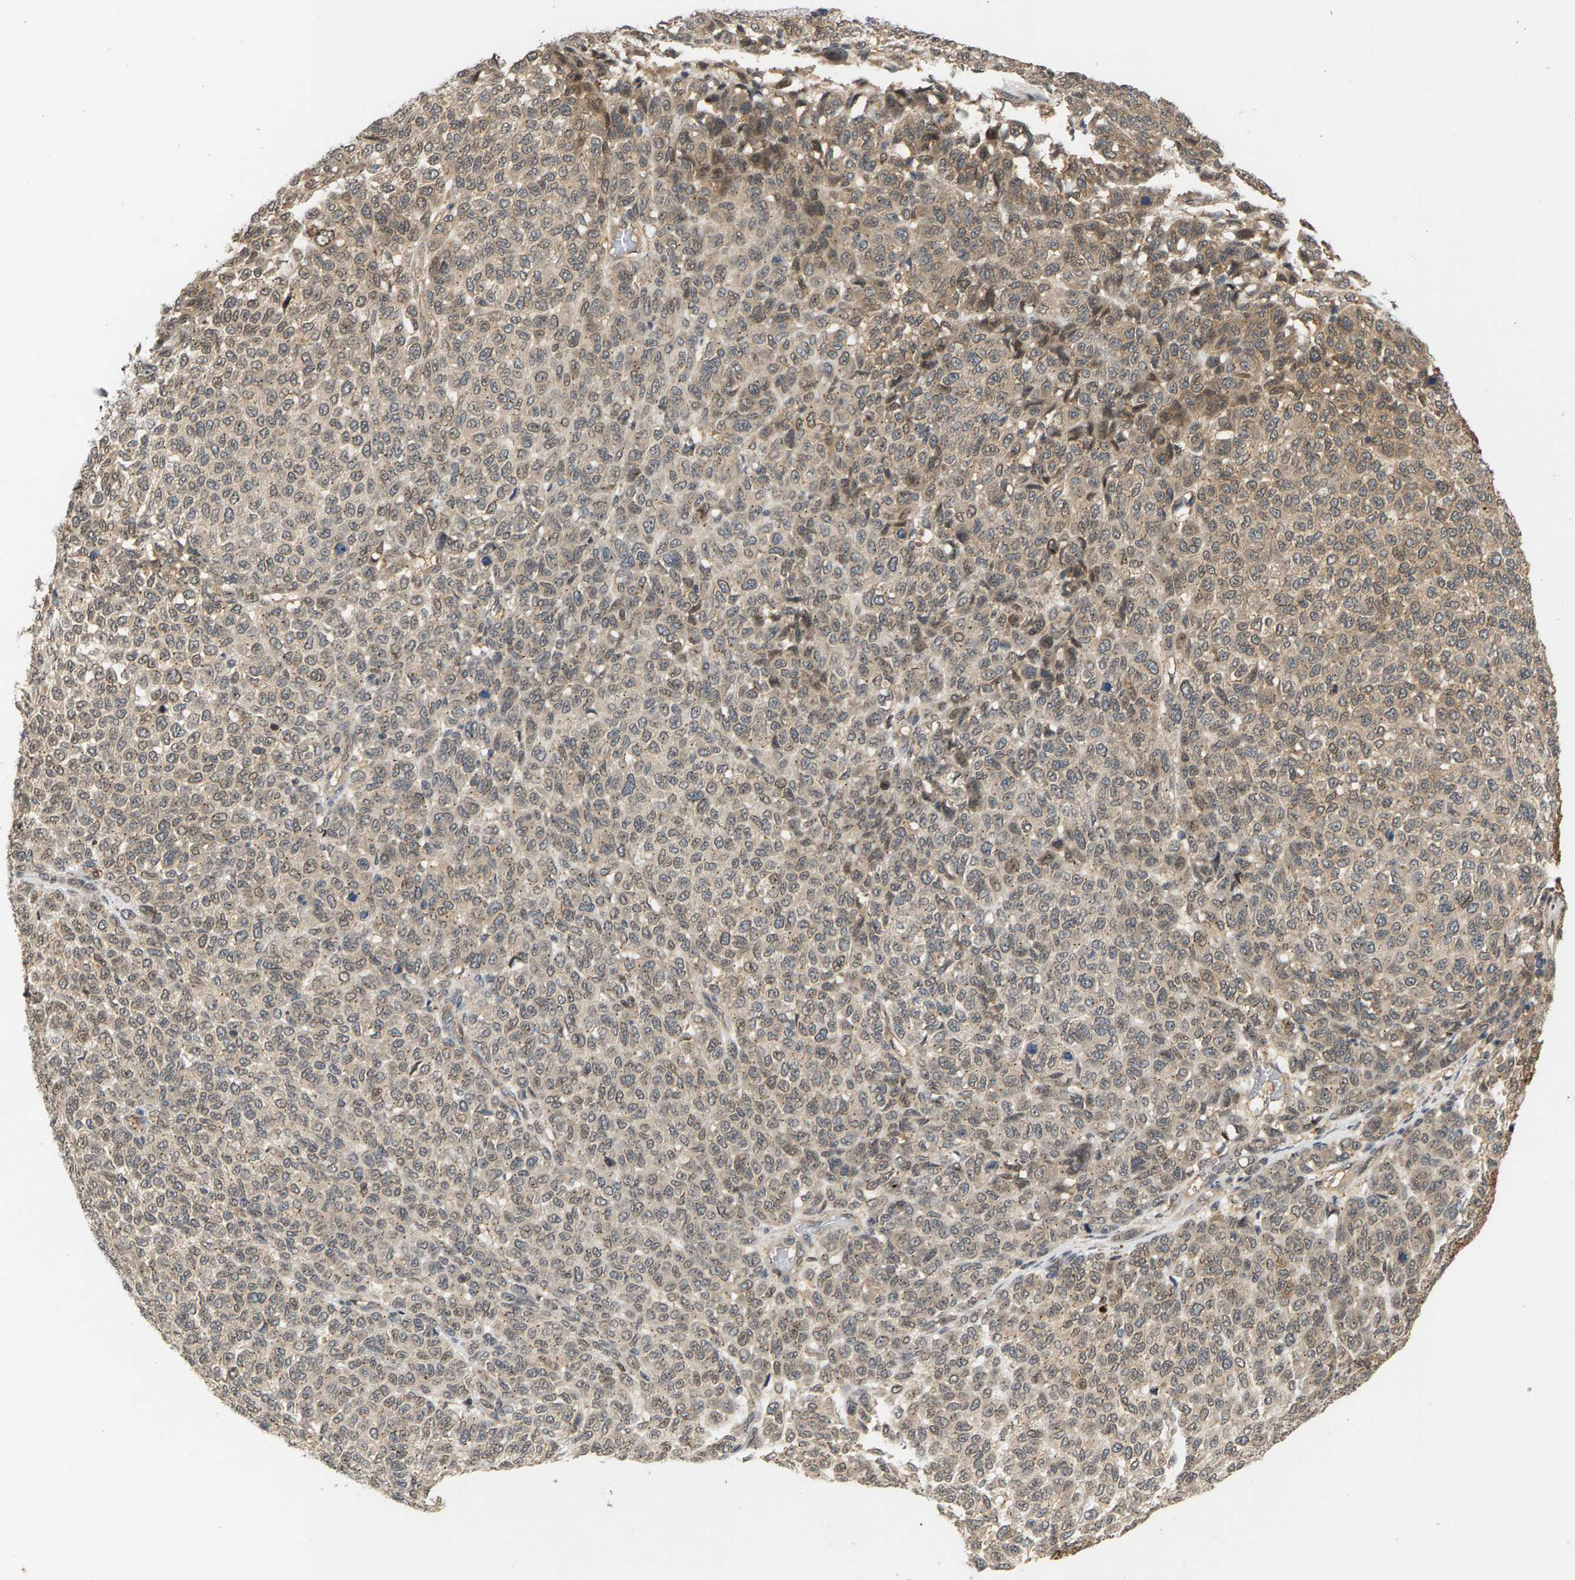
{"staining": {"intensity": "weak", "quantity": ">75%", "location": "cytoplasmic/membranous"}, "tissue": "melanoma", "cell_type": "Tumor cells", "image_type": "cancer", "snomed": [{"axis": "morphology", "description": "Malignant melanoma, NOS"}, {"axis": "topography", "description": "Skin"}], "caption": "Immunohistochemical staining of human melanoma shows low levels of weak cytoplasmic/membranous positivity in about >75% of tumor cells. (brown staining indicates protein expression, while blue staining denotes nuclei).", "gene": "MAP2K5", "patient": {"sex": "male", "age": 59}}